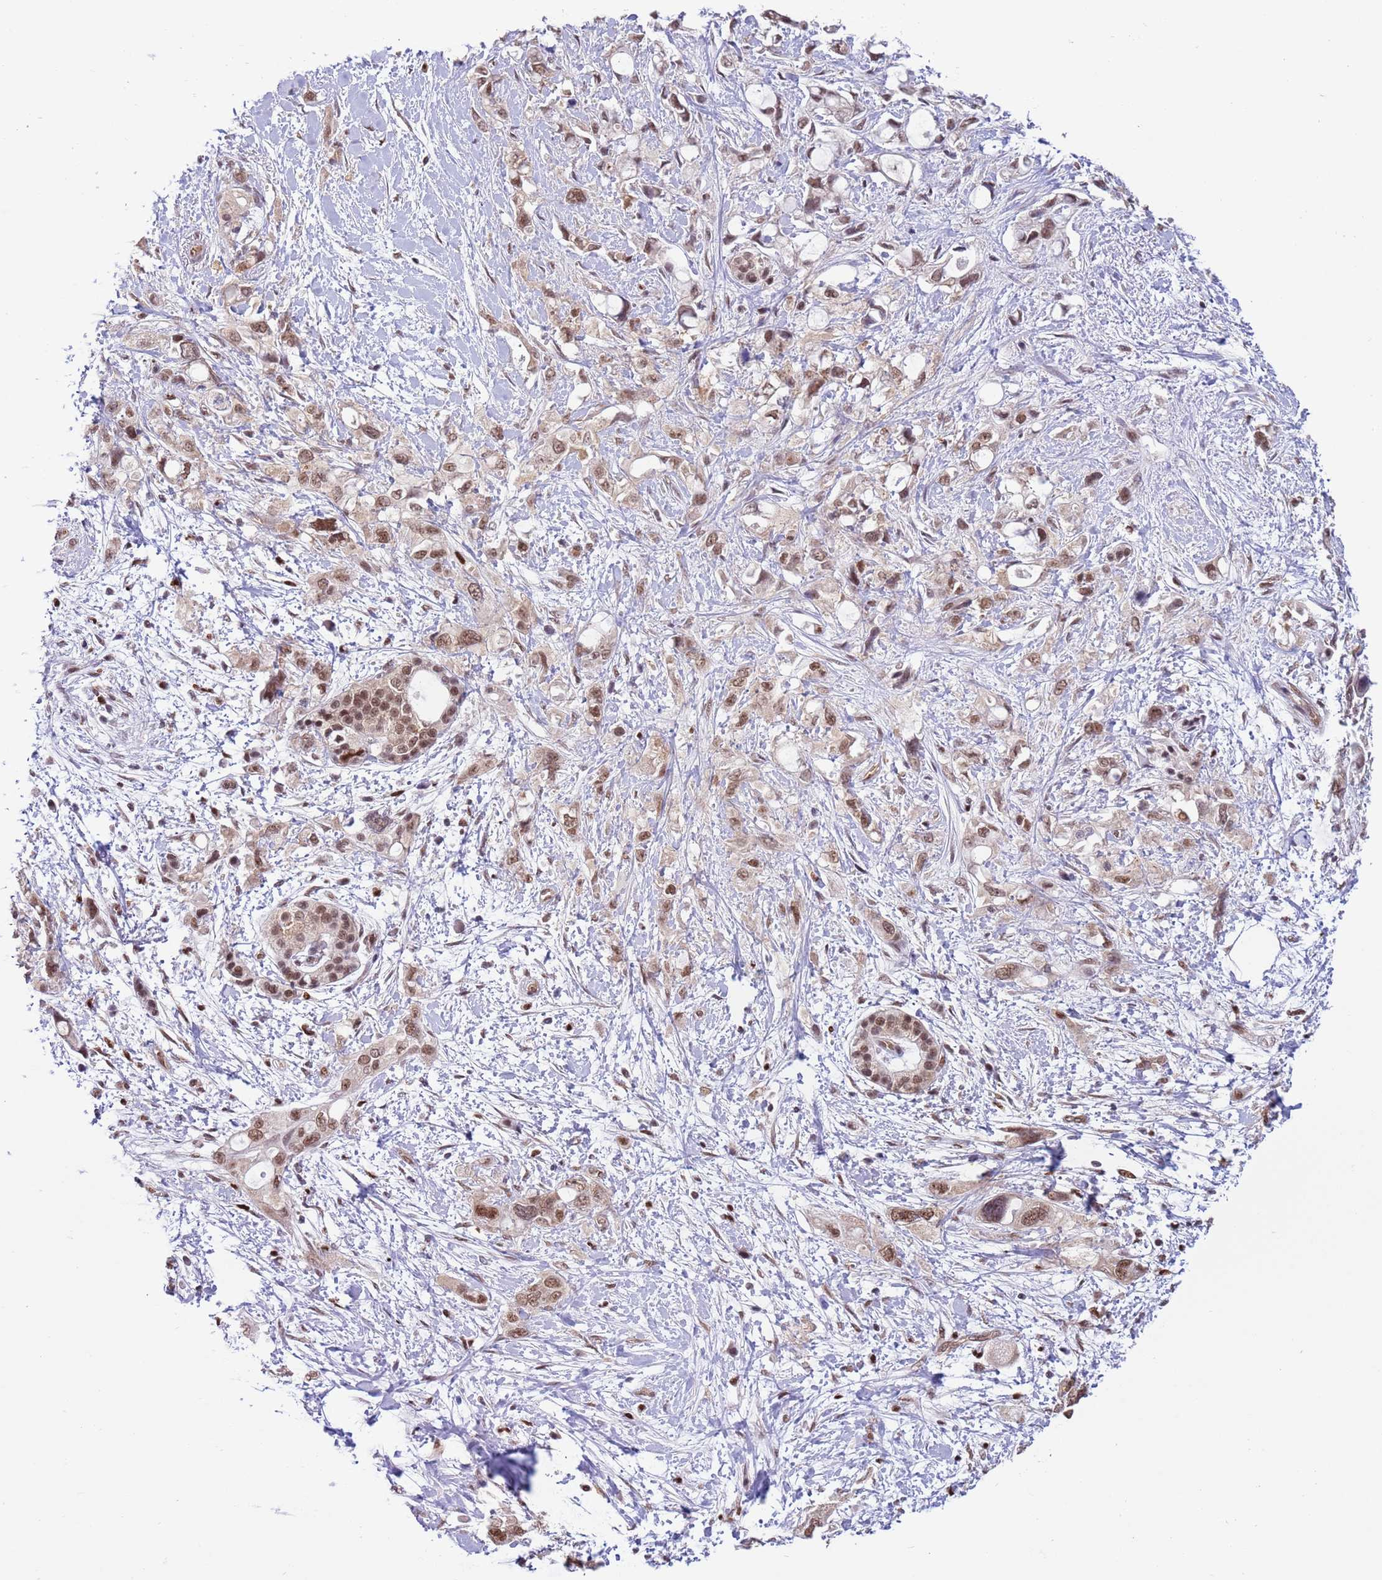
{"staining": {"intensity": "moderate", "quantity": ">75%", "location": "nuclear"}, "tissue": "pancreatic cancer", "cell_type": "Tumor cells", "image_type": "cancer", "snomed": [{"axis": "morphology", "description": "Adenocarcinoma, NOS"}, {"axis": "topography", "description": "Pancreas"}], "caption": "Moderate nuclear protein positivity is appreciated in about >75% of tumor cells in adenocarcinoma (pancreatic). Ihc stains the protein of interest in brown and the nuclei are stained blue.", "gene": "PRPF6", "patient": {"sex": "female", "age": 56}}